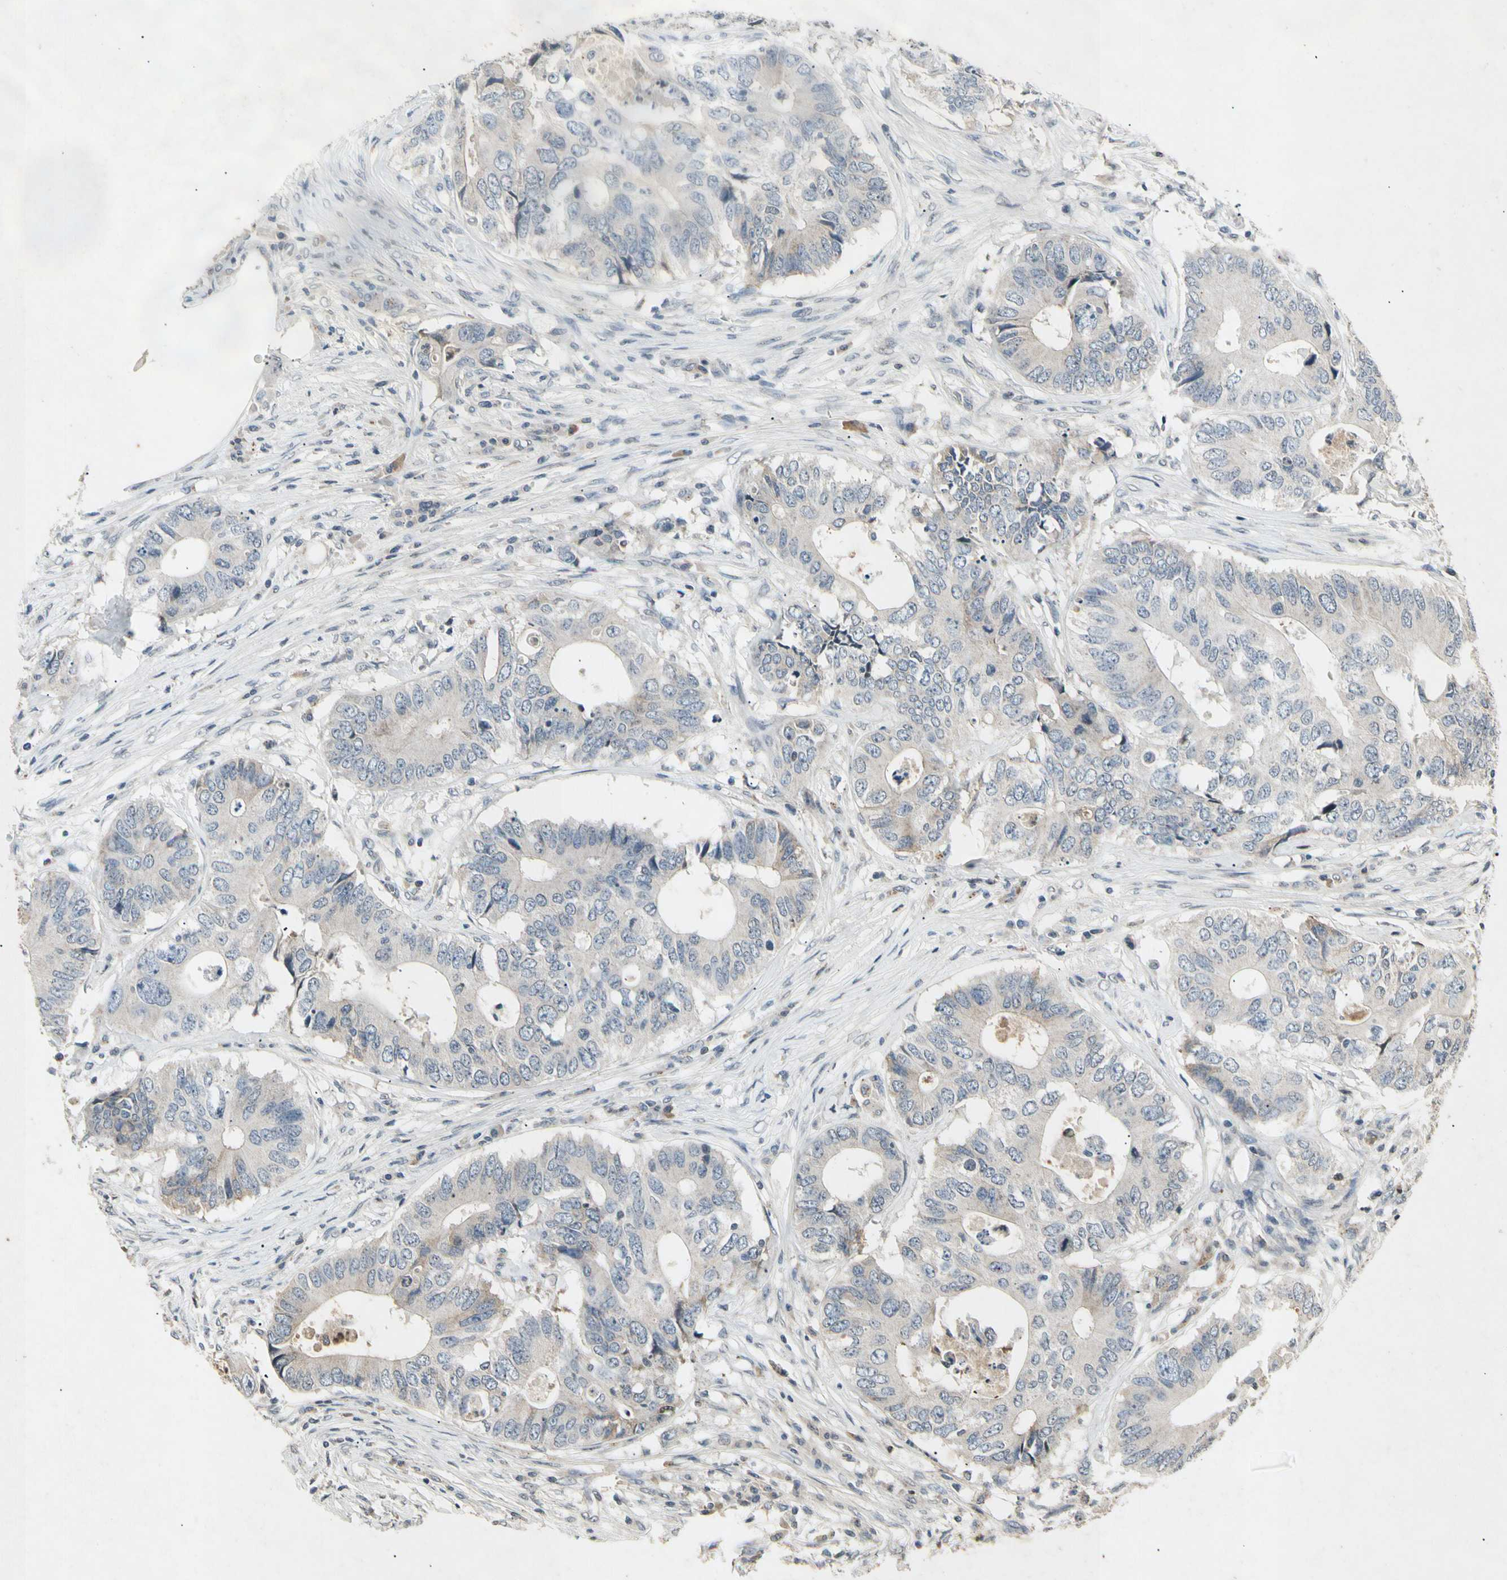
{"staining": {"intensity": "negative", "quantity": "none", "location": "none"}, "tissue": "colorectal cancer", "cell_type": "Tumor cells", "image_type": "cancer", "snomed": [{"axis": "morphology", "description": "Adenocarcinoma, NOS"}, {"axis": "topography", "description": "Colon"}], "caption": "Image shows no significant protein expression in tumor cells of adenocarcinoma (colorectal).", "gene": "CP", "patient": {"sex": "male", "age": 71}}